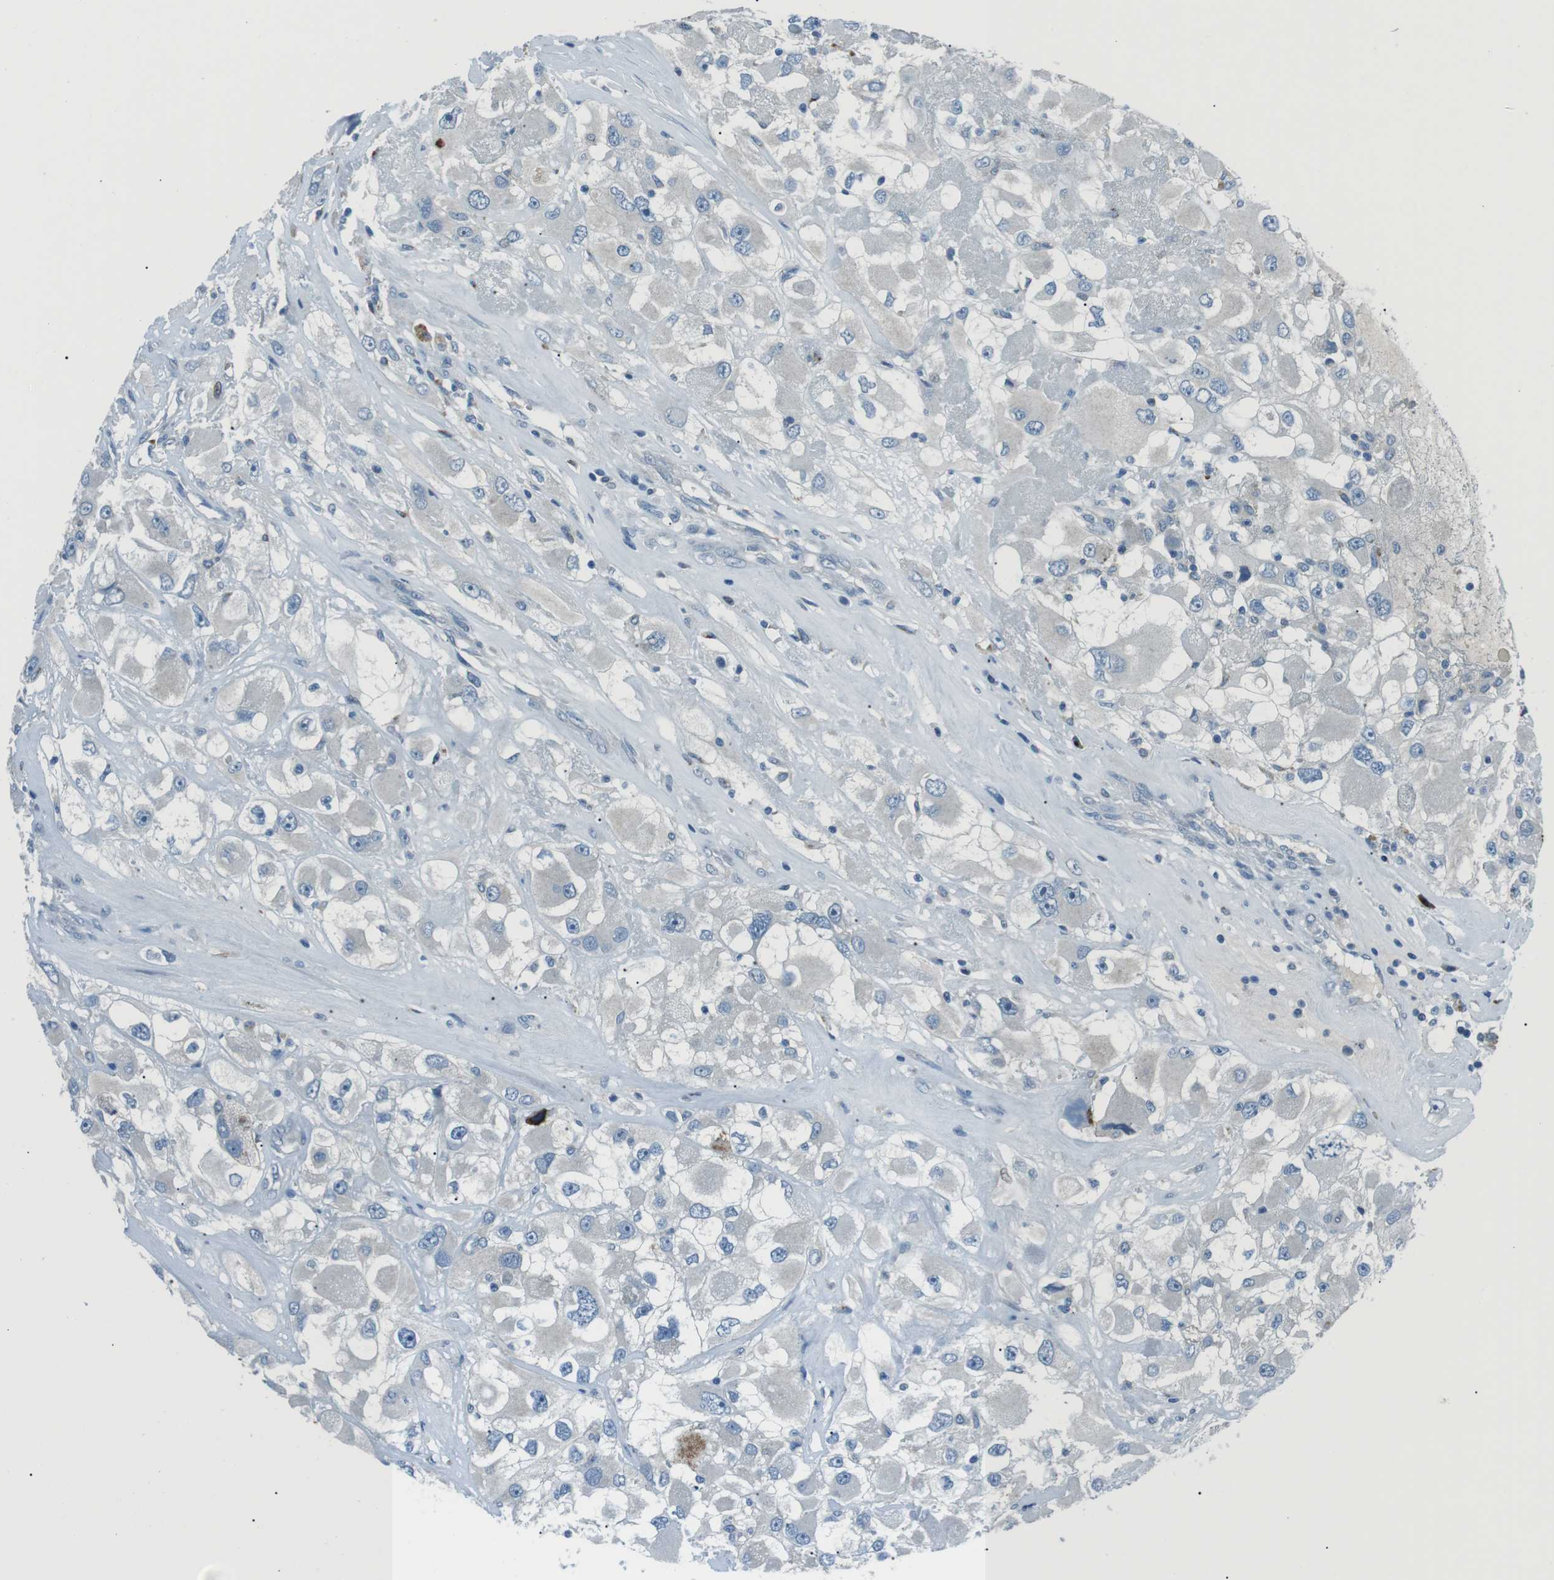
{"staining": {"intensity": "negative", "quantity": "none", "location": "none"}, "tissue": "renal cancer", "cell_type": "Tumor cells", "image_type": "cancer", "snomed": [{"axis": "morphology", "description": "Adenocarcinoma, NOS"}, {"axis": "topography", "description": "Kidney"}], "caption": "IHC histopathology image of renal cancer (adenocarcinoma) stained for a protein (brown), which displays no positivity in tumor cells.", "gene": "ST6GAL1", "patient": {"sex": "female", "age": 52}}